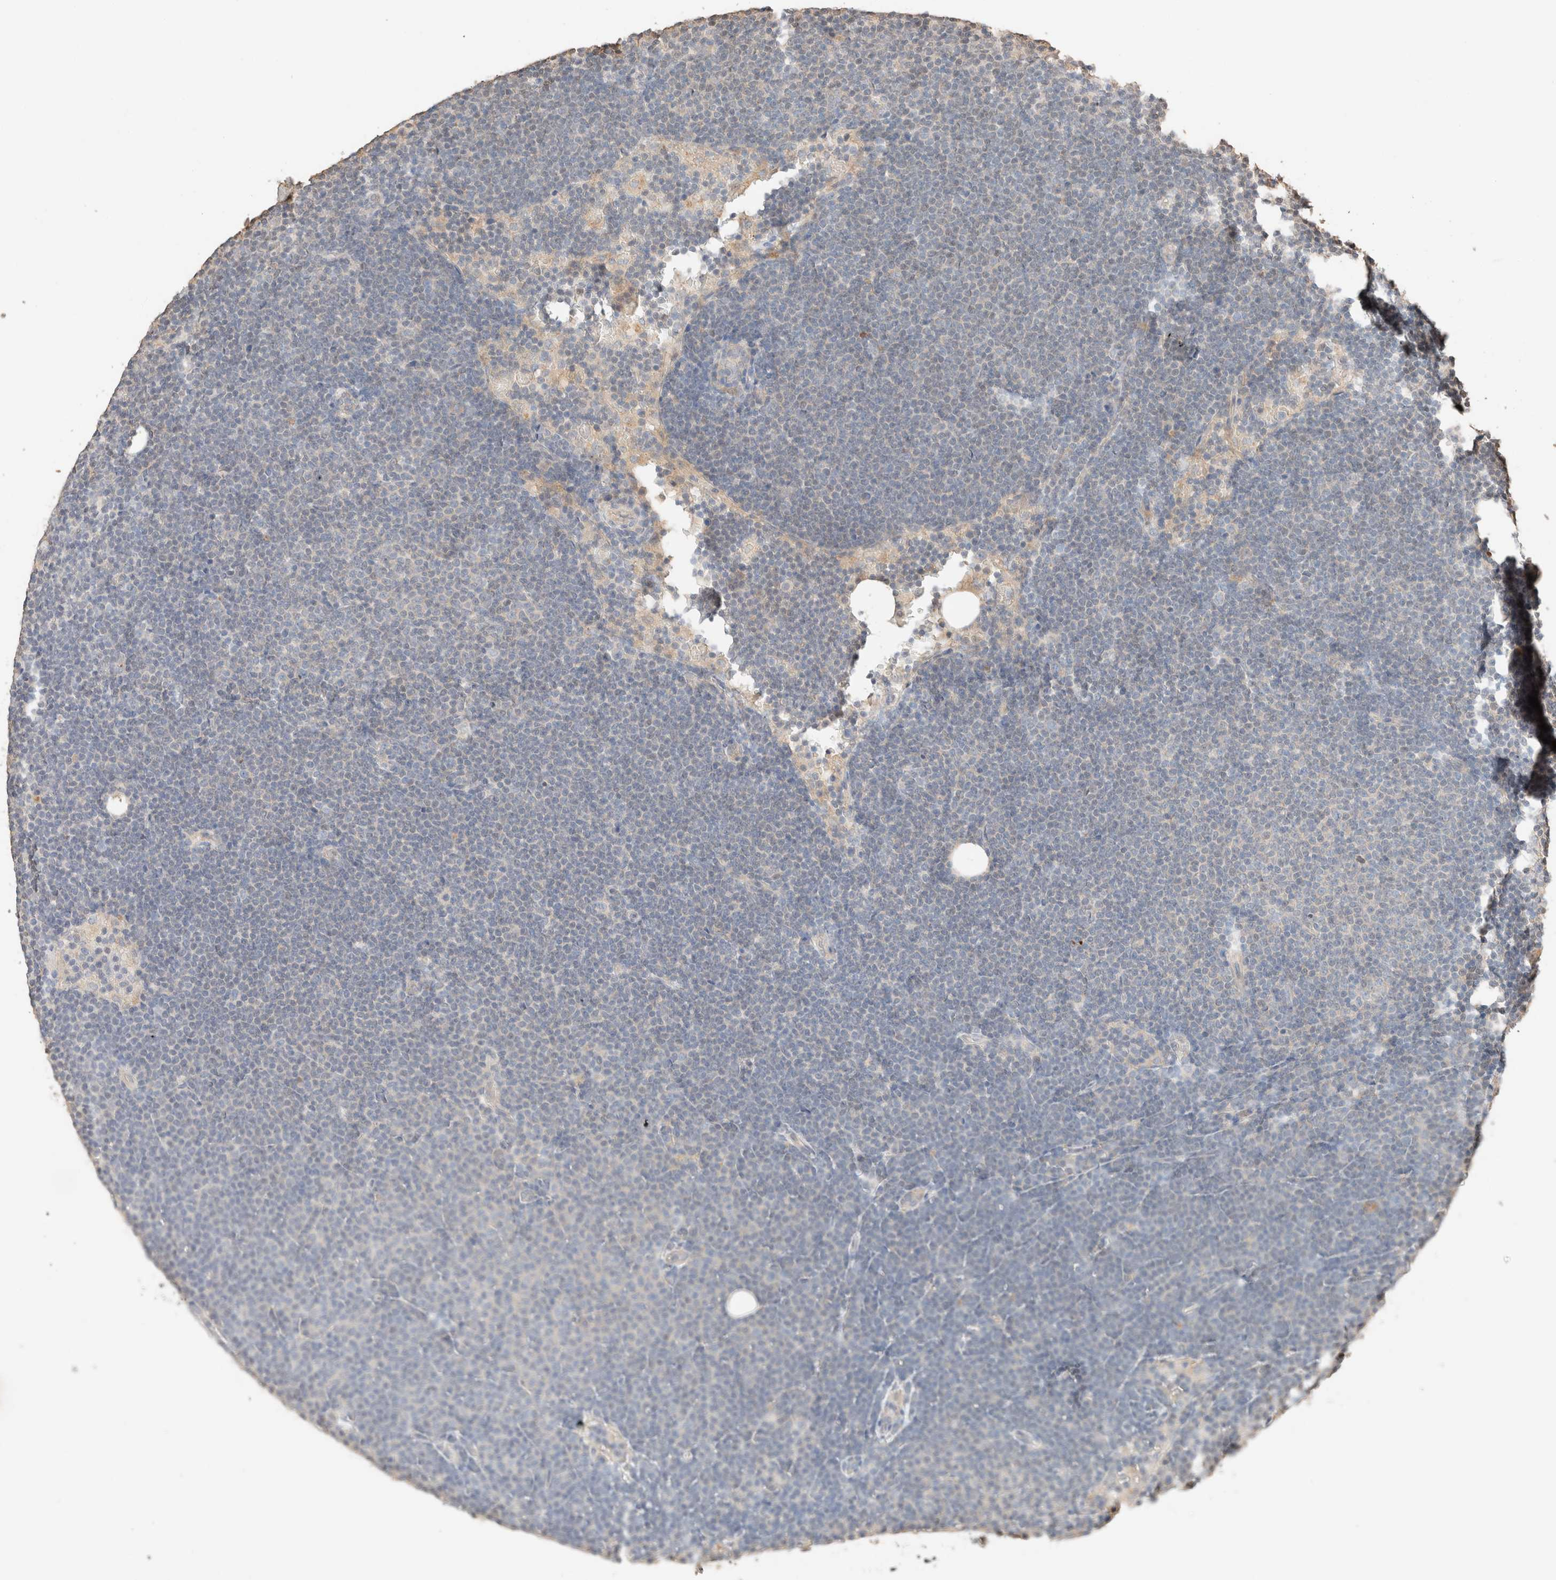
{"staining": {"intensity": "negative", "quantity": "none", "location": "none"}, "tissue": "lymphoma", "cell_type": "Tumor cells", "image_type": "cancer", "snomed": [{"axis": "morphology", "description": "Malignant lymphoma, non-Hodgkin's type, Low grade"}, {"axis": "topography", "description": "Lymph node"}], "caption": "Immunohistochemistry image of neoplastic tissue: malignant lymphoma, non-Hodgkin's type (low-grade) stained with DAB (3,3'-diaminobenzidine) exhibits no significant protein staining in tumor cells. Brightfield microscopy of immunohistochemistry (IHC) stained with DAB (3,3'-diaminobenzidine) (brown) and hematoxylin (blue), captured at high magnification.", "gene": "TUBD1", "patient": {"sex": "female", "age": 53}}